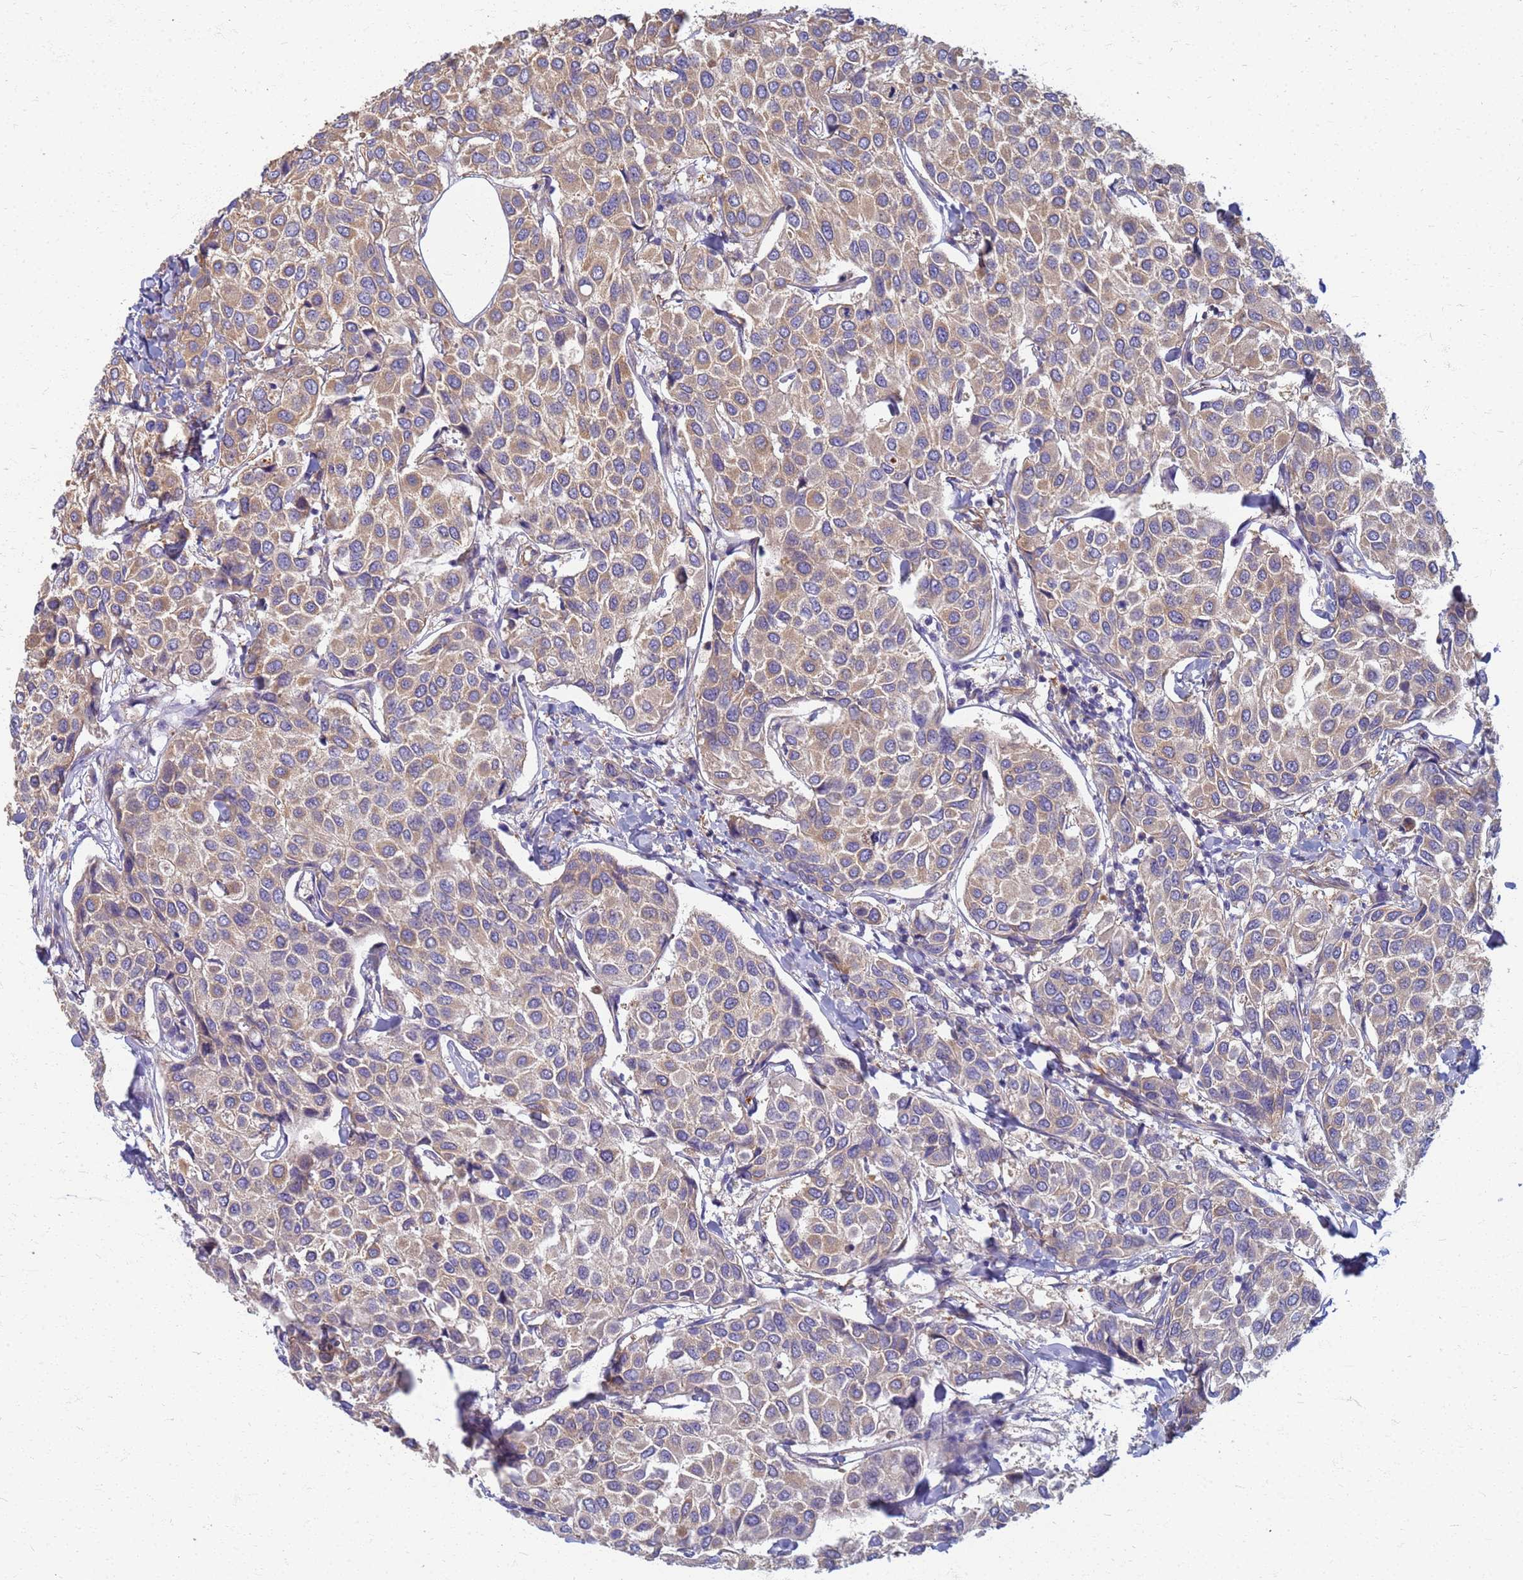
{"staining": {"intensity": "moderate", "quantity": ">75%", "location": "cytoplasmic/membranous"}, "tissue": "breast cancer", "cell_type": "Tumor cells", "image_type": "cancer", "snomed": [{"axis": "morphology", "description": "Duct carcinoma"}, {"axis": "topography", "description": "Breast"}], "caption": "Moderate cytoplasmic/membranous positivity is appreciated in approximately >75% of tumor cells in breast intraductal carcinoma.", "gene": "EEA1", "patient": {"sex": "female", "age": 55}}